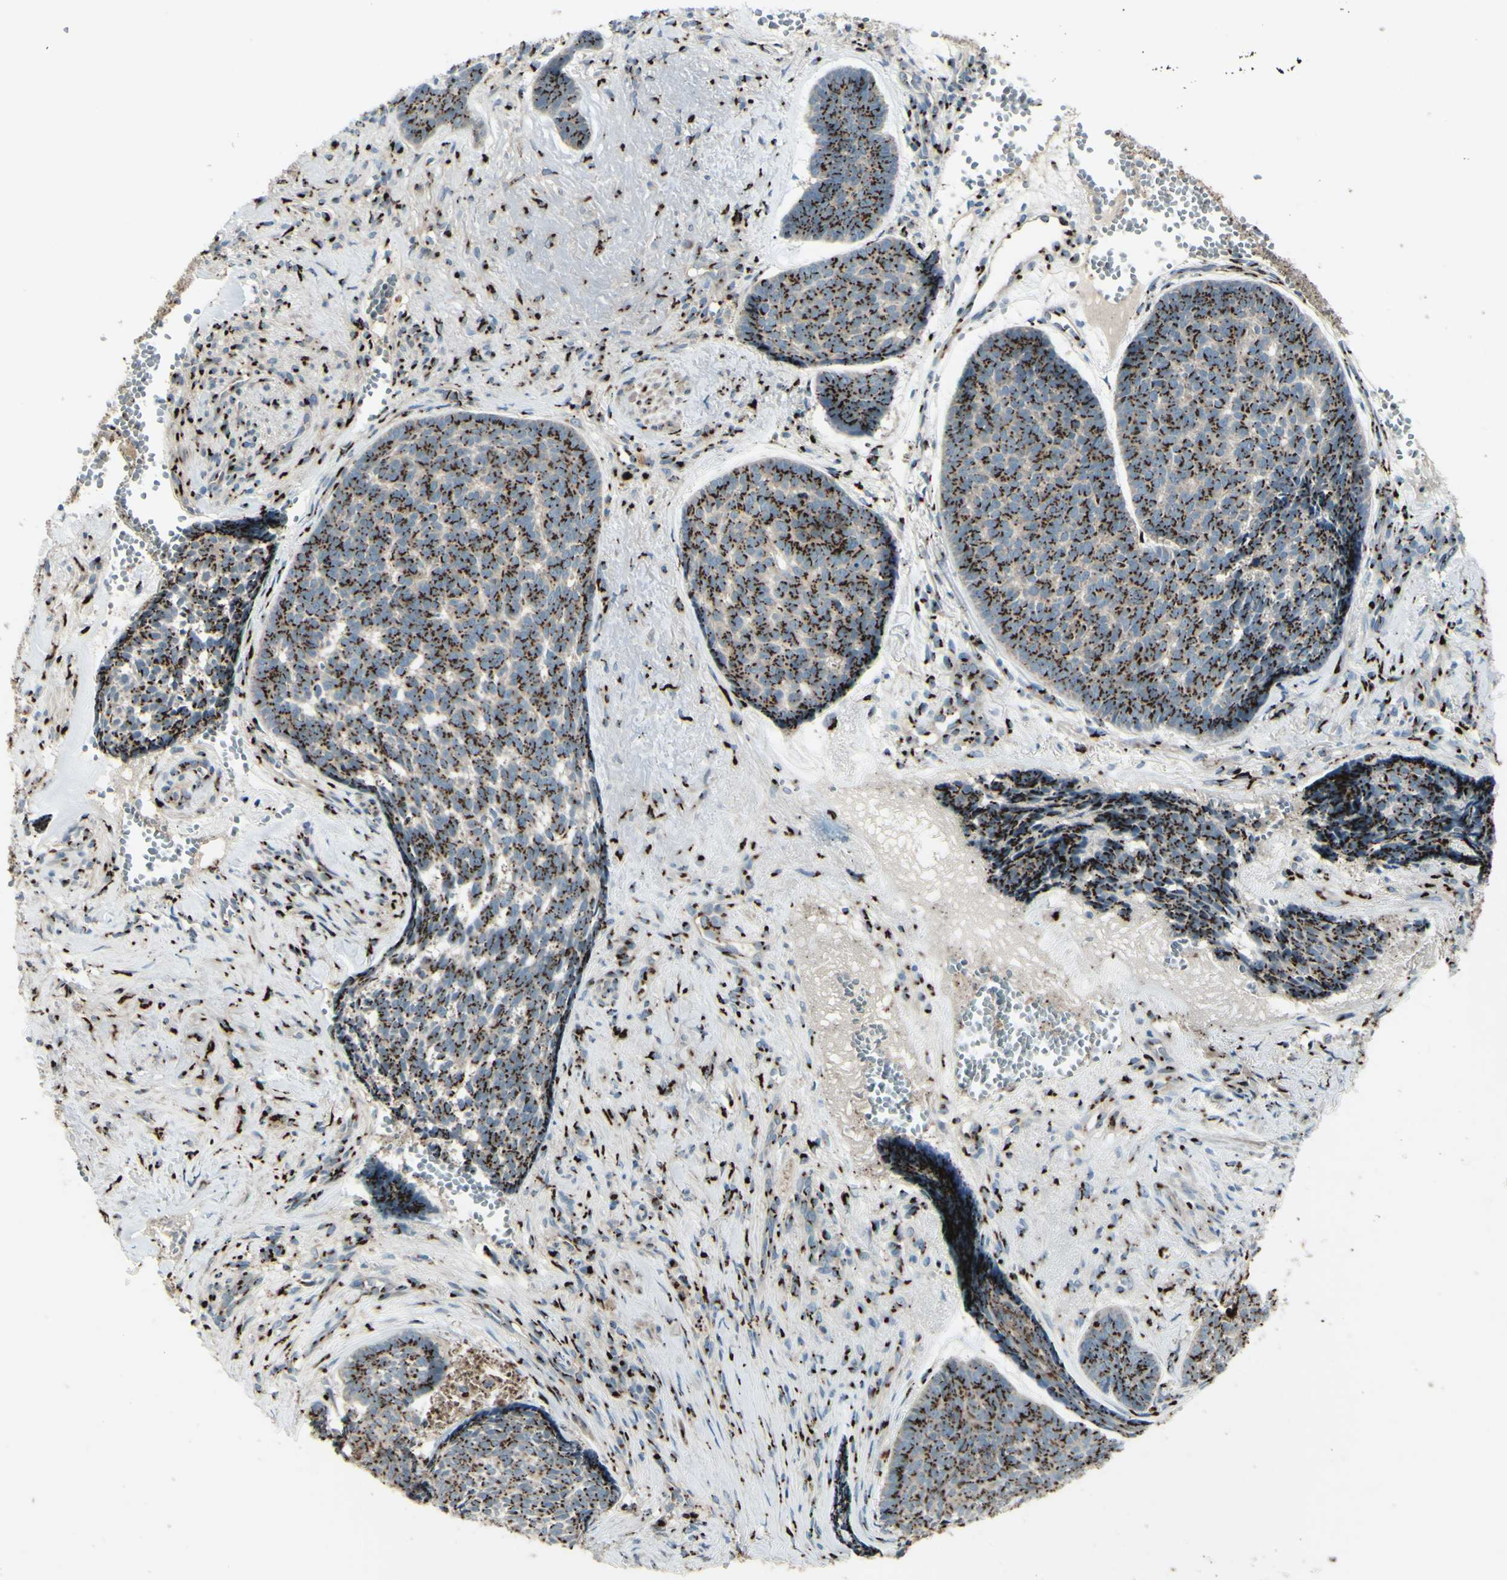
{"staining": {"intensity": "moderate", "quantity": ">75%", "location": "cytoplasmic/membranous"}, "tissue": "skin cancer", "cell_type": "Tumor cells", "image_type": "cancer", "snomed": [{"axis": "morphology", "description": "Basal cell carcinoma"}, {"axis": "topography", "description": "Skin"}], "caption": "Tumor cells show medium levels of moderate cytoplasmic/membranous staining in approximately >75% of cells in human skin basal cell carcinoma. (IHC, brightfield microscopy, high magnification).", "gene": "BPNT2", "patient": {"sex": "male", "age": 84}}